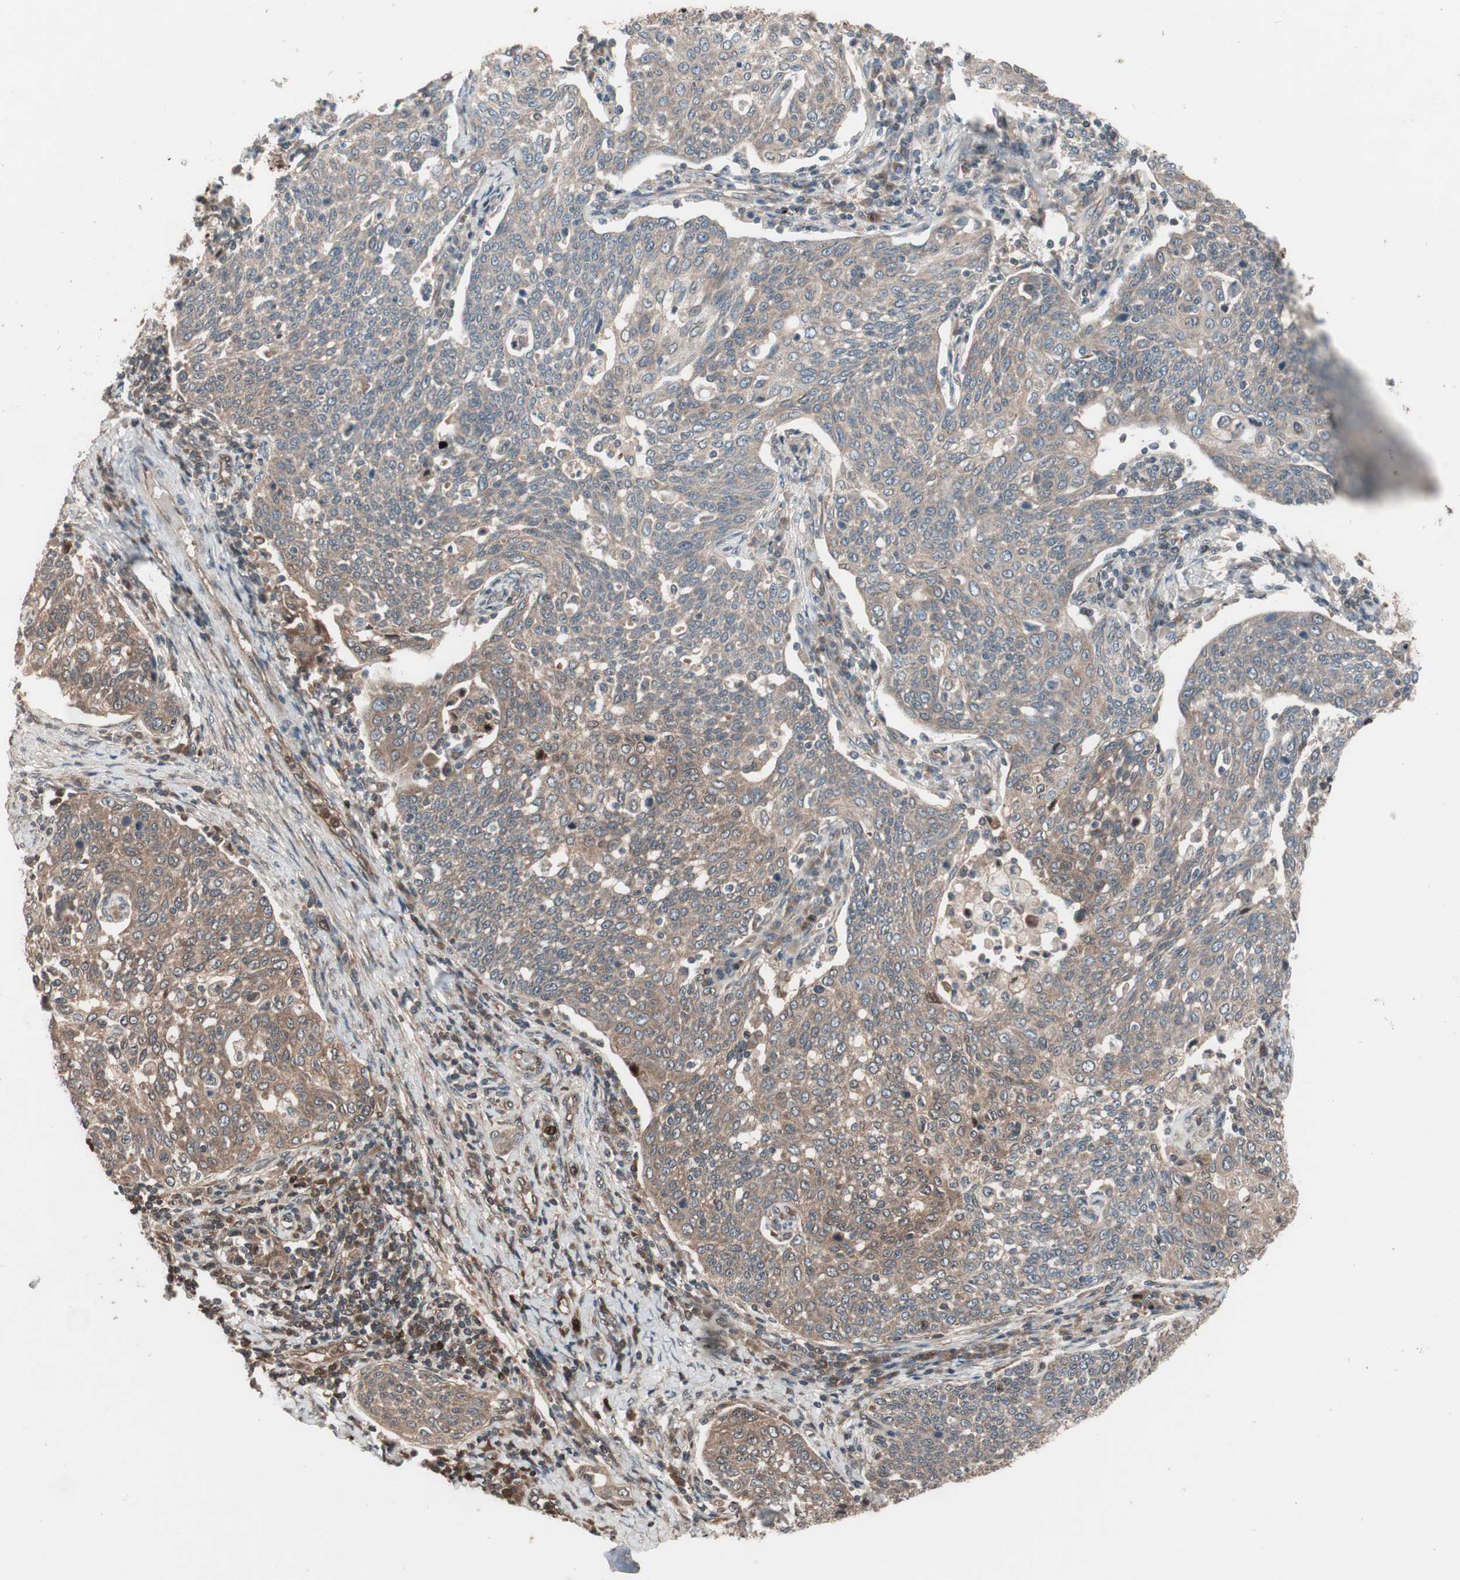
{"staining": {"intensity": "moderate", "quantity": ">75%", "location": "cytoplasmic/membranous"}, "tissue": "cervical cancer", "cell_type": "Tumor cells", "image_type": "cancer", "snomed": [{"axis": "morphology", "description": "Squamous cell carcinoma, NOS"}, {"axis": "topography", "description": "Cervix"}], "caption": "Tumor cells demonstrate medium levels of moderate cytoplasmic/membranous staining in approximately >75% of cells in cervical cancer.", "gene": "PRKG2", "patient": {"sex": "female", "age": 34}}